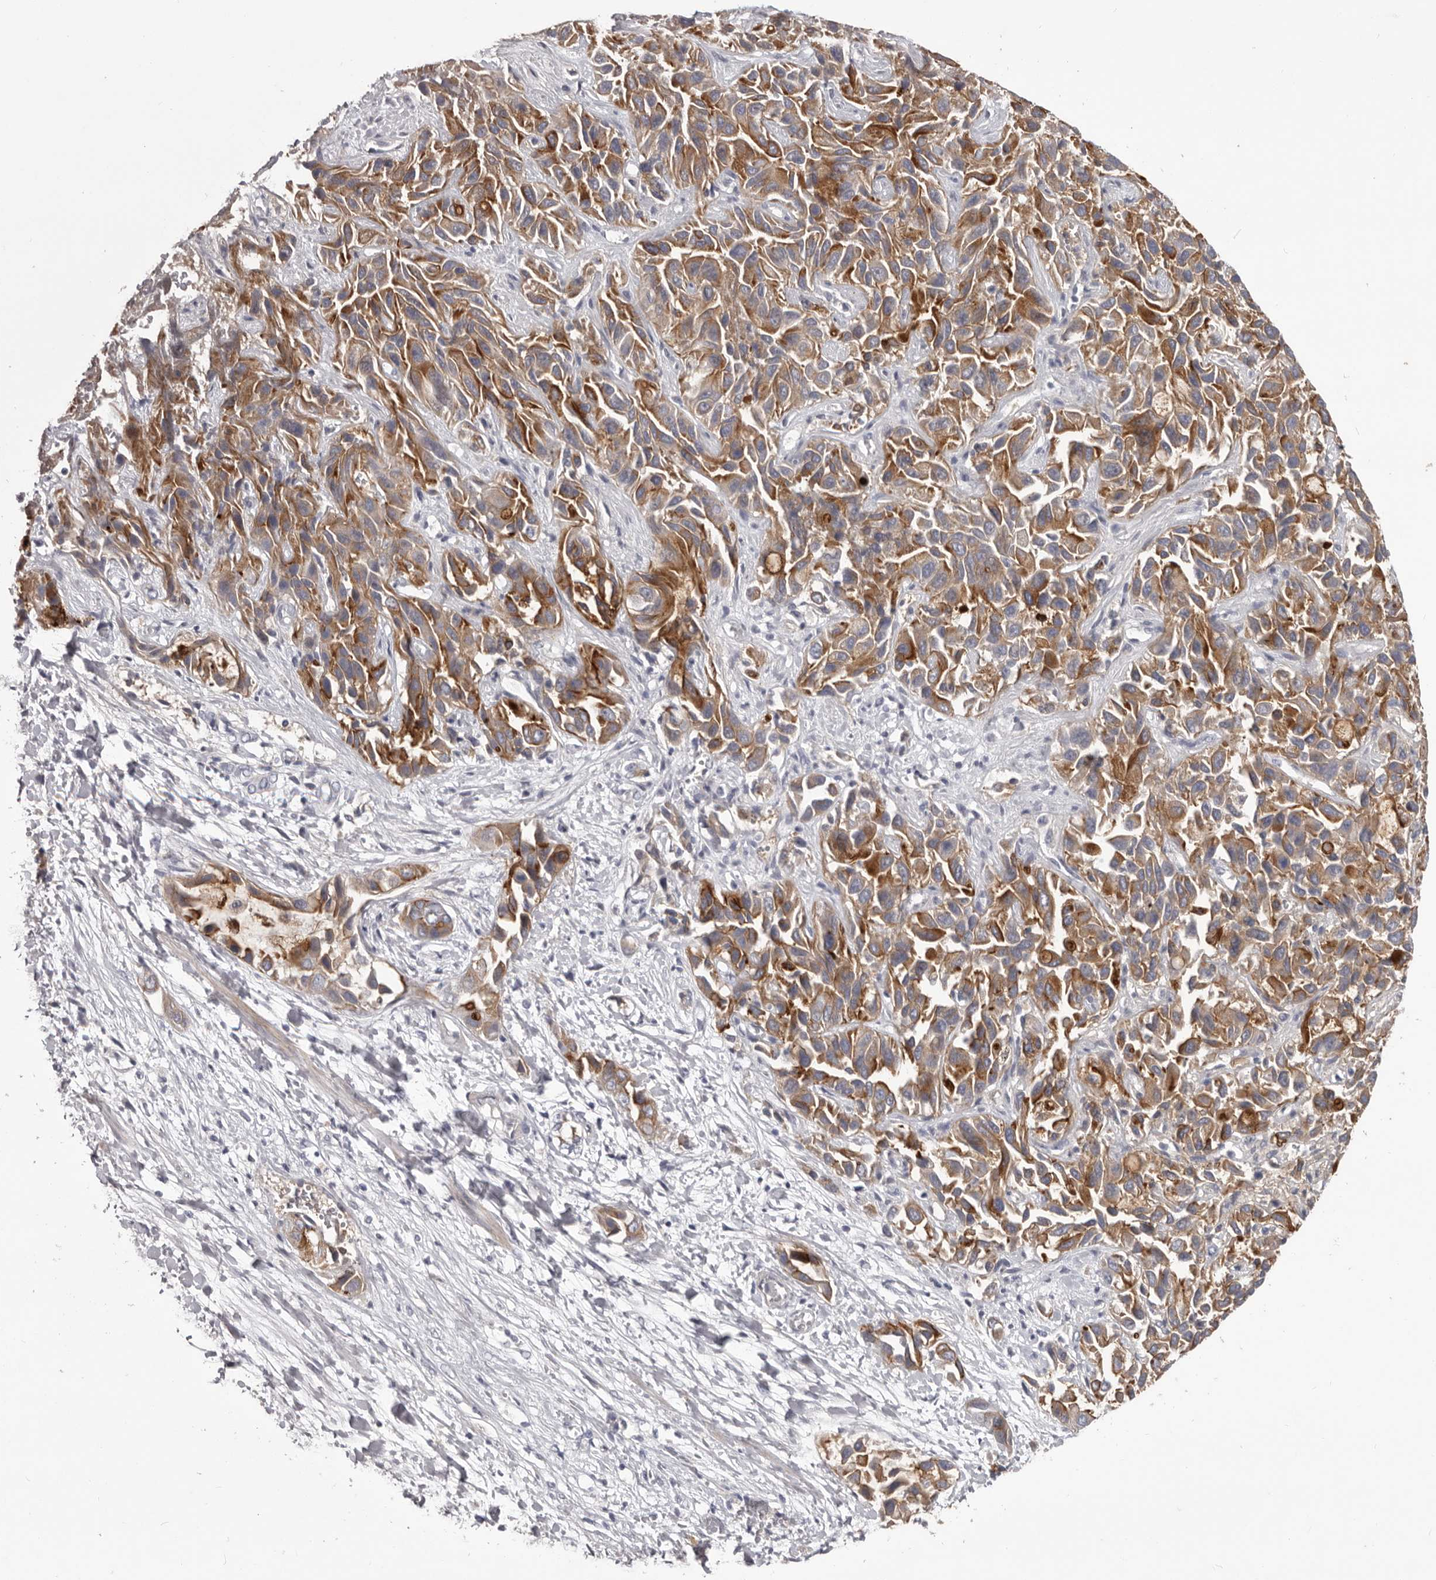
{"staining": {"intensity": "strong", "quantity": ">75%", "location": "cytoplasmic/membranous"}, "tissue": "liver cancer", "cell_type": "Tumor cells", "image_type": "cancer", "snomed": [{"axis": "morphology", "description": "Cholangiocarcinoma"}, {"axis": "topography", "description": "Liver"}], "caption": "Tumor cells exhibit strong cytoplasmic/membranous expression in approximately >75% of cells in liver cancer (cholangiocarcinoma).", "gene": "LPAR6", "patient": {"sex": "female", "age": 52}}